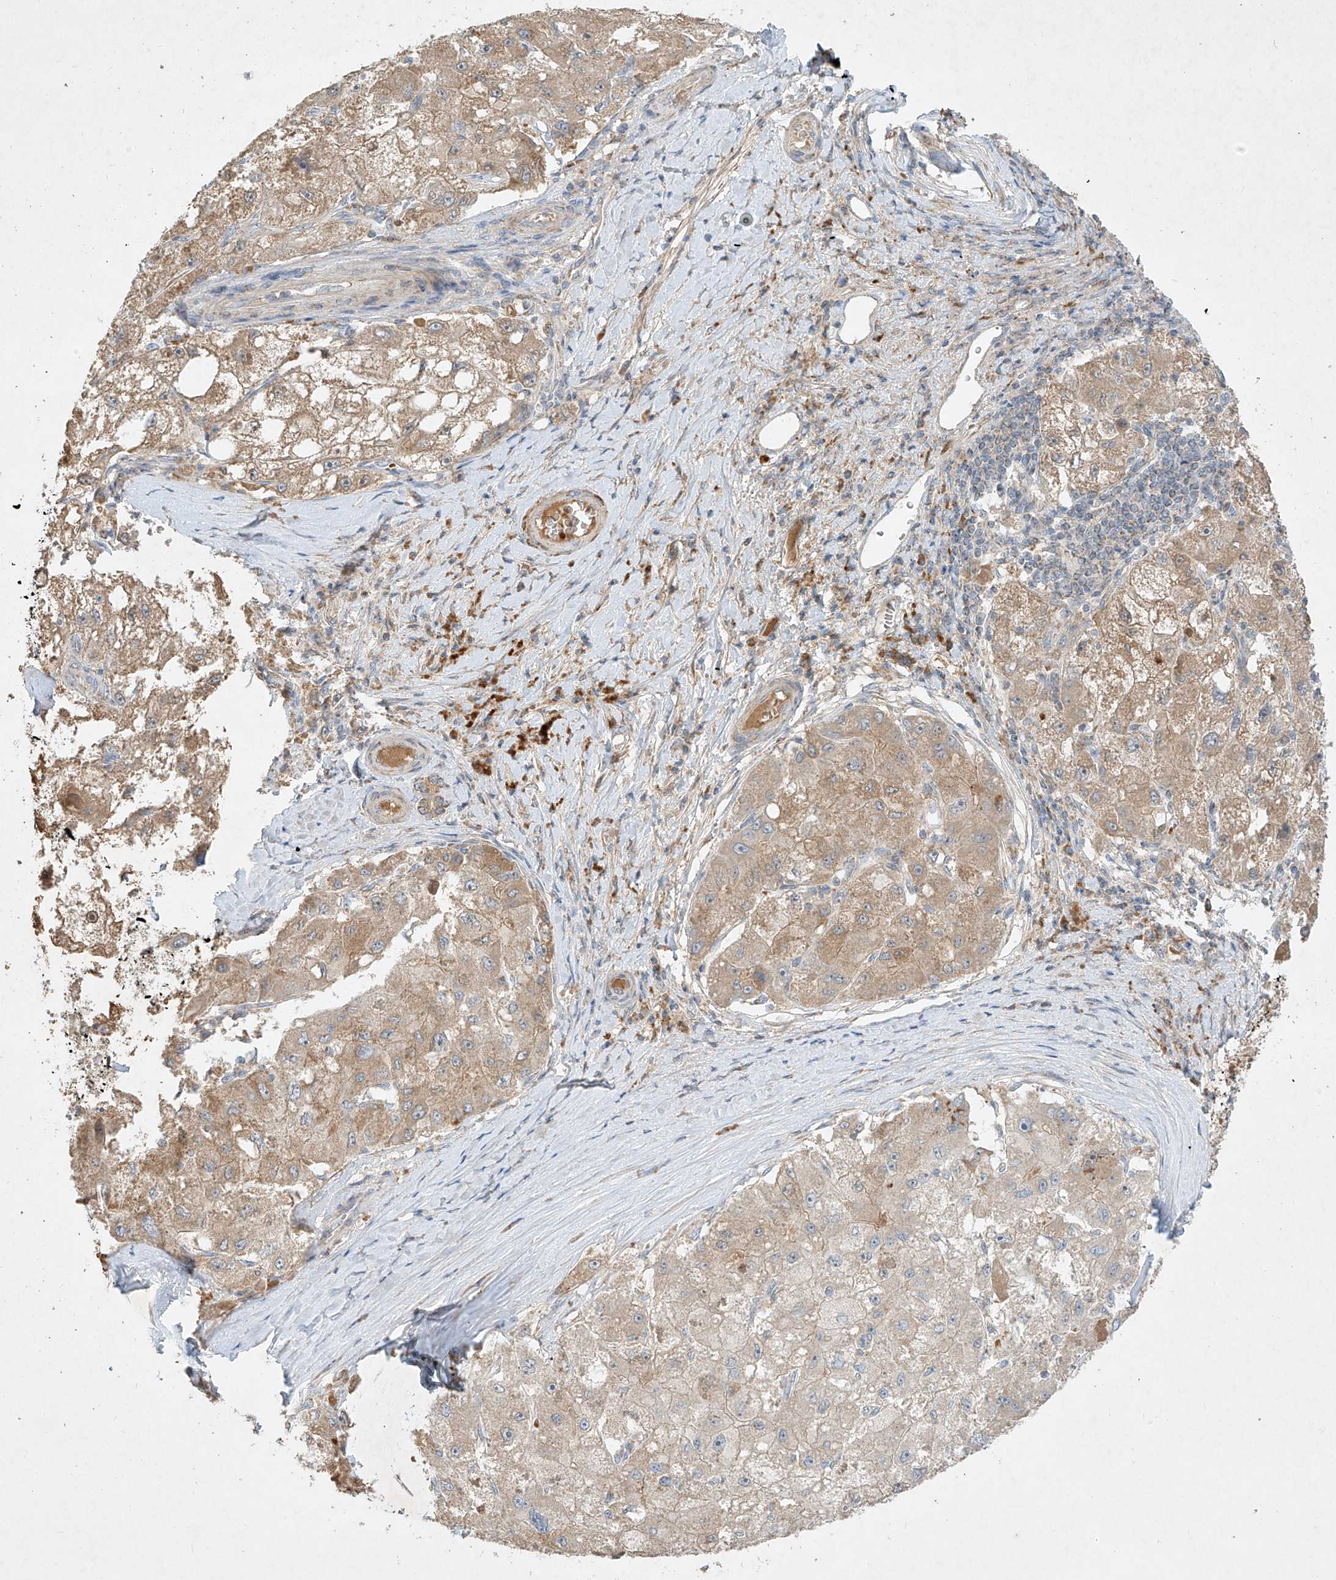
{"staining": {"intensity": "moderate", "quantity": ">75%", "location": "cytoplasmic/membranous"}, "tissue": "liver cancer", "cell_type": "Tumor cells", "image_type": "cancer", "snomed": [{"axis": "morphology", "description": "Carcinoma, Hepatocellular, NOS"}, {"axis": "topography", "description": "Liver"}], "caption": "Protein expression analysis of human liver cancer (hepatocellular carcinoma) reveals moderate cytoplasmic/membranous expression in approximately >75% of tumor cells.", "gene": "KPNA7", "patient": {"sex": "male", "age": 80}}